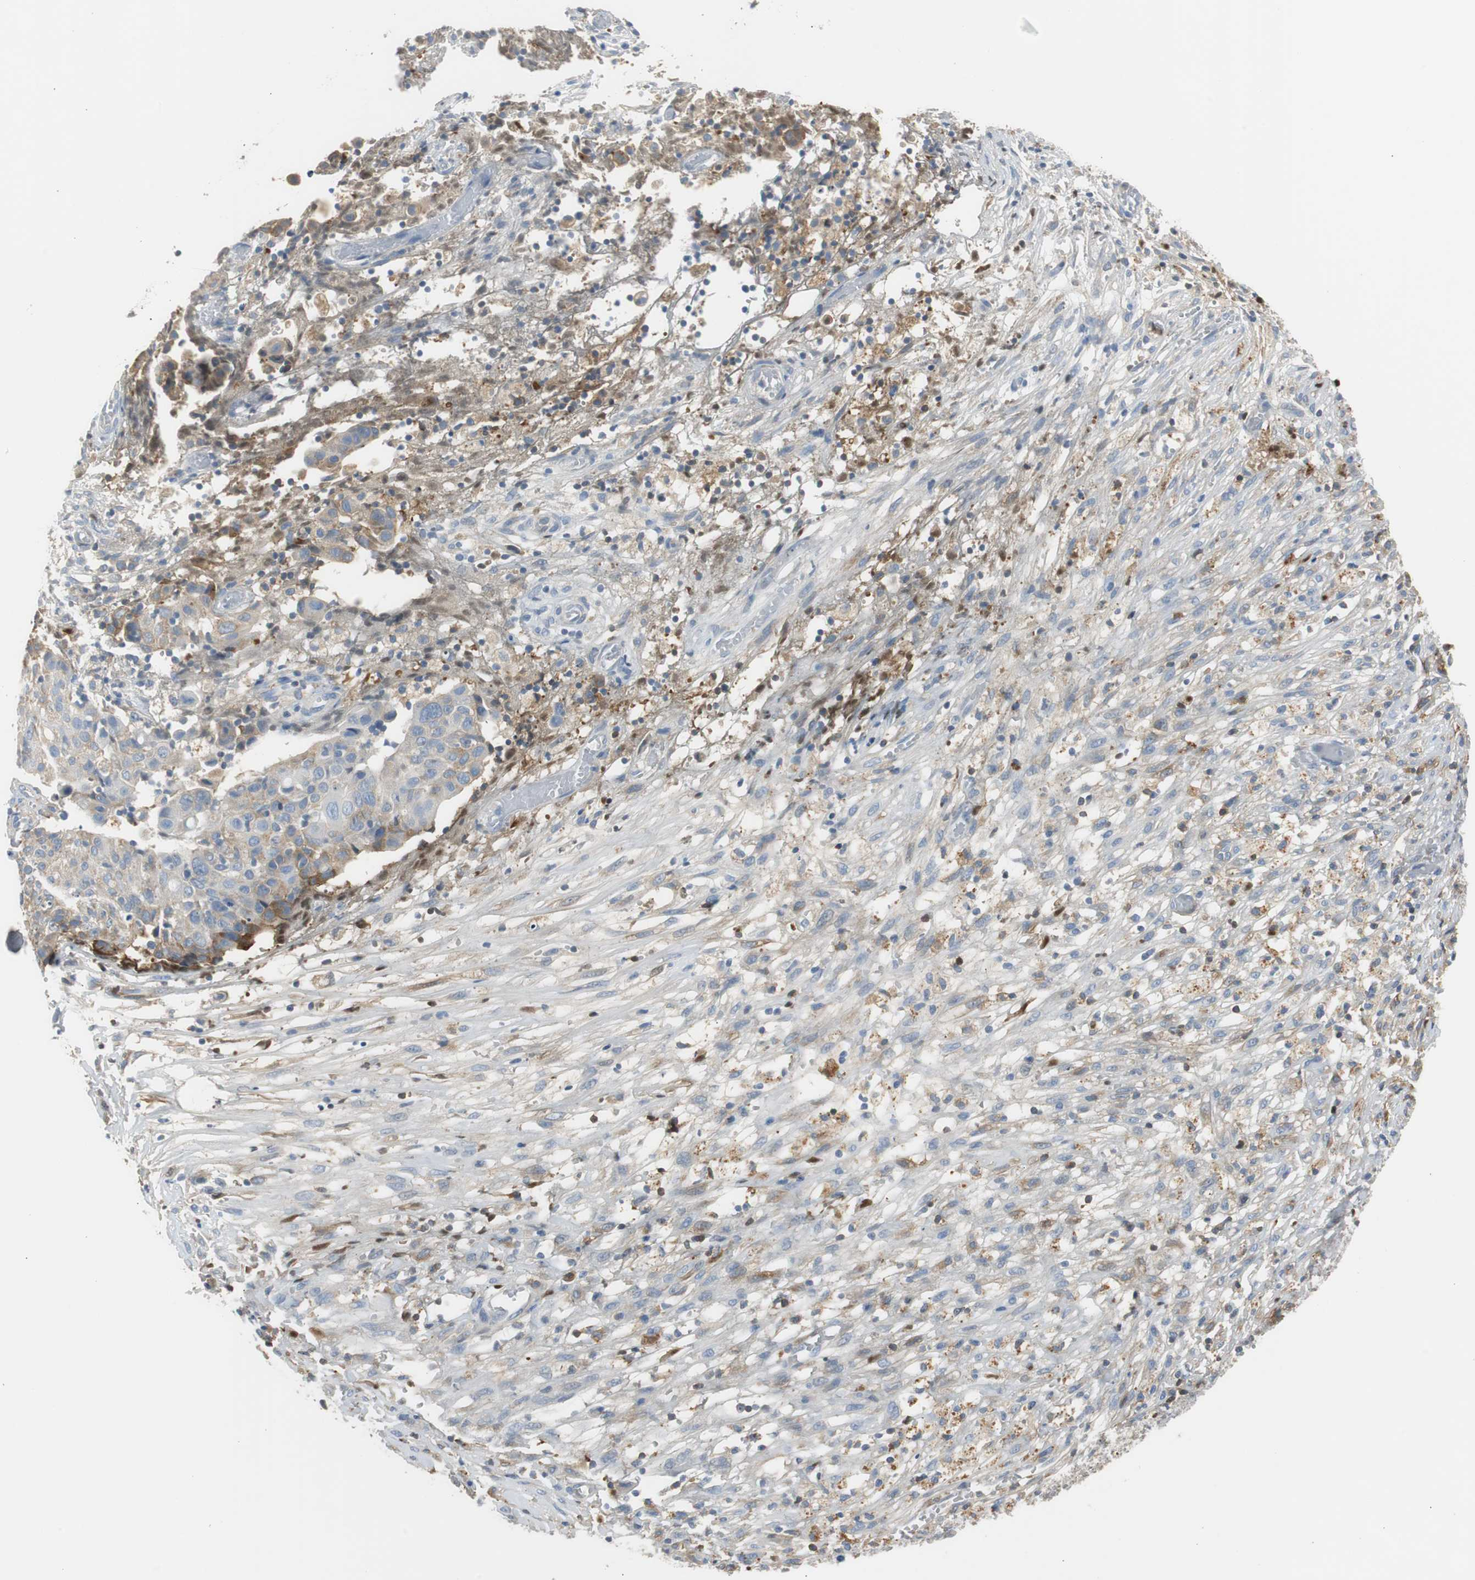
{"staining": {"intensity": "weak", "quantity": "<25%", "location": "cytoplasmic/membranous"}, "tissue": "ovarian cancer", "cell_type": "Tumor cells", "image_type": "cancer", "snomed": [{"axis": "morphology", "description": "Carcinoma, endometroid"}, {"axis": "topography", "description": "Ovary"}], "caption": "Tumor cells are negative for brown protein staining in ovarian cancer (endometroid carcinoma).", "gene": "SERPINF1", "patient": {"sex": "female", "age": 42}}